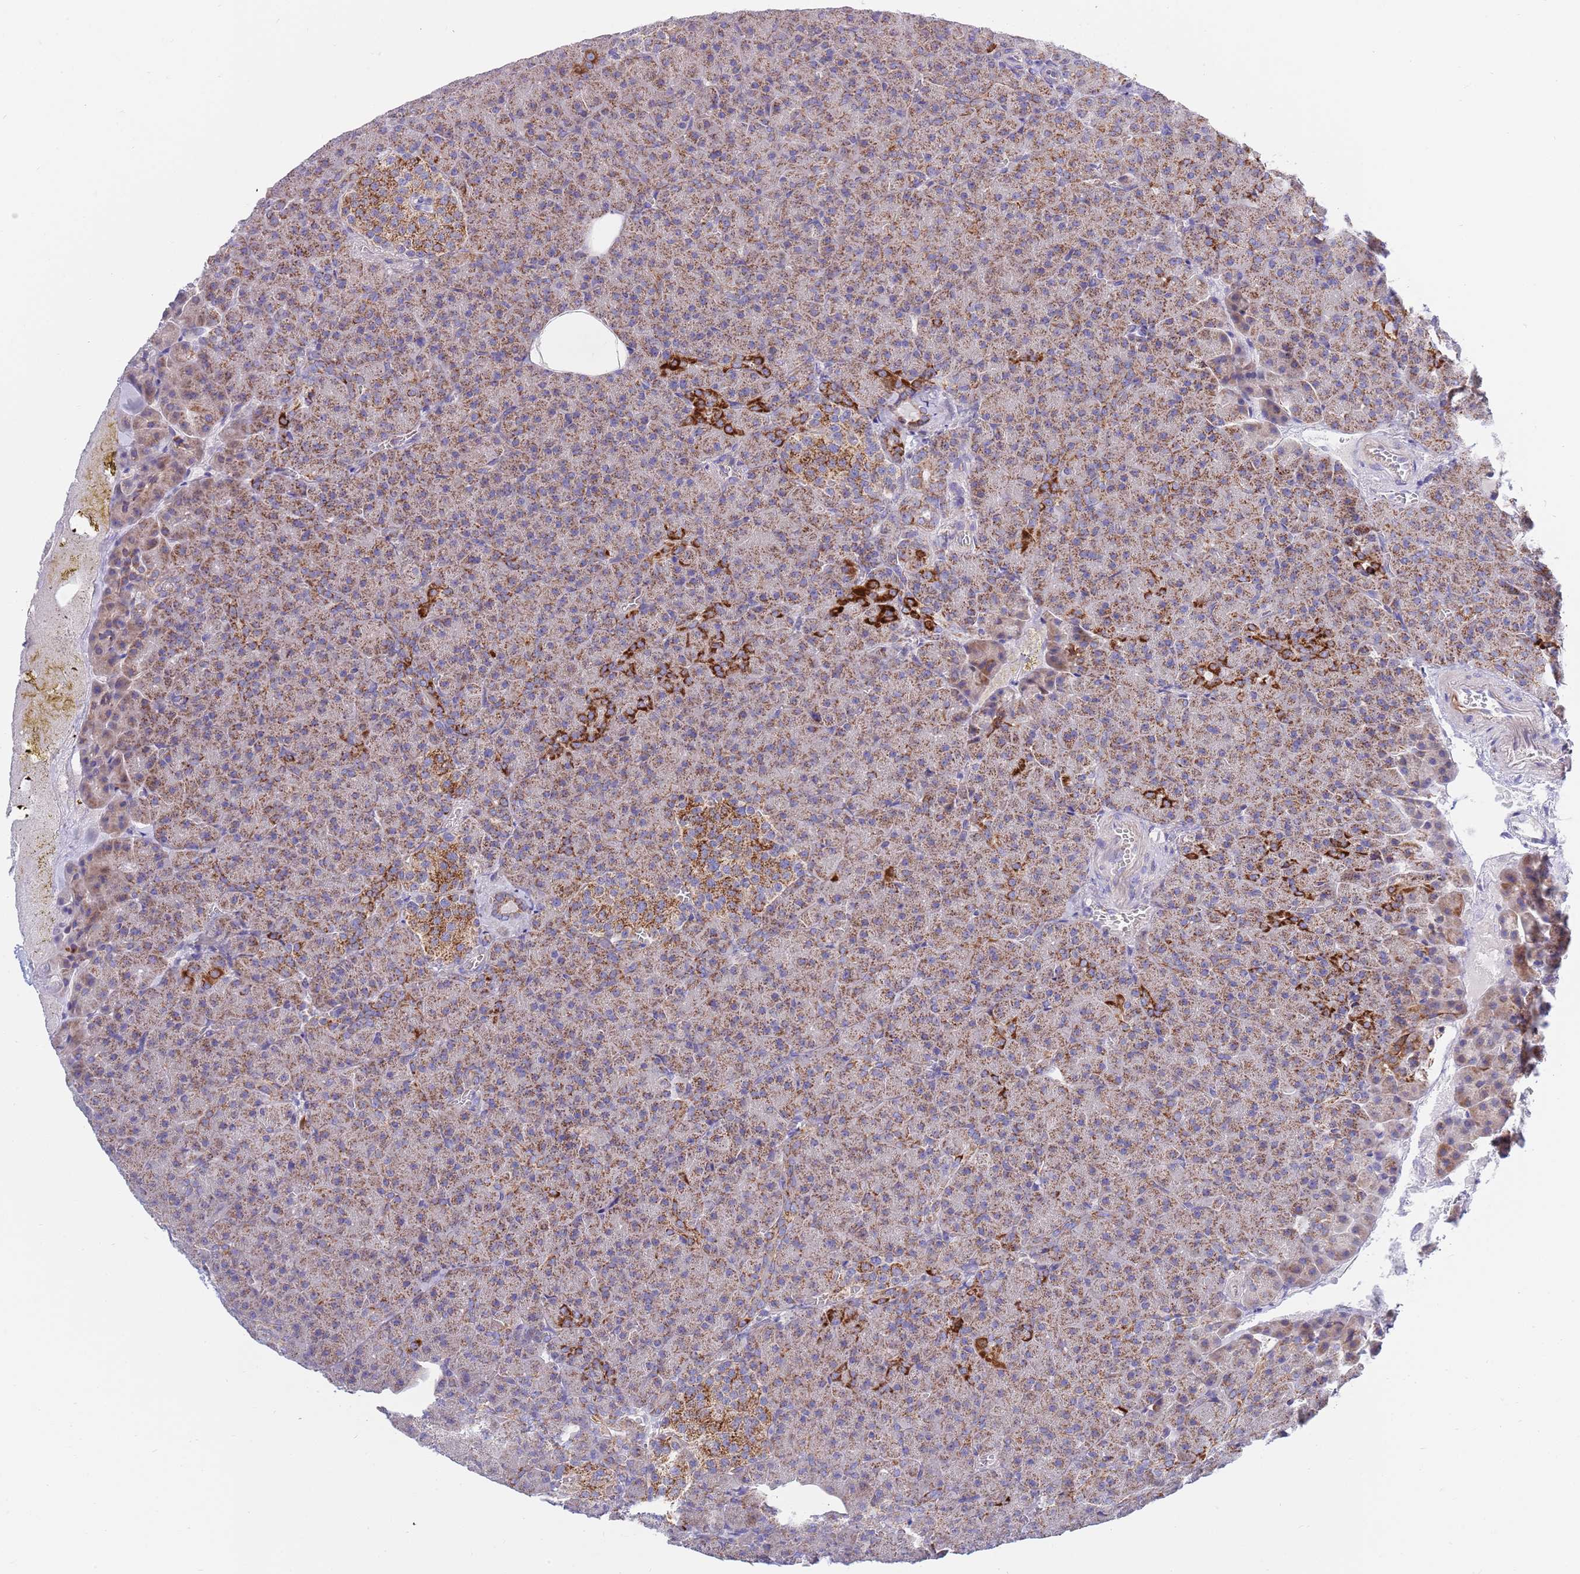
{"staining": {"intensity": "strong", "quantity": "25%-75%", "location": "cytoplasmic/membranous"}, "tissue": "pancreas", "cell_type": "Exocrine glandular cells", "image_type": "normal", "snomed": [{"axis": "morphology", "description": "Normal tissue, NOS"}, {"axis": "topography", "description": "Pancreas"}], "caption": "Pancreas stained with IHC exhibits strong cytoplasmic/membranous expression in about 25%-75% of exocrine glandular cells.", "gene": "EMC8", "patient": {"sex": "female", "age": 74}}